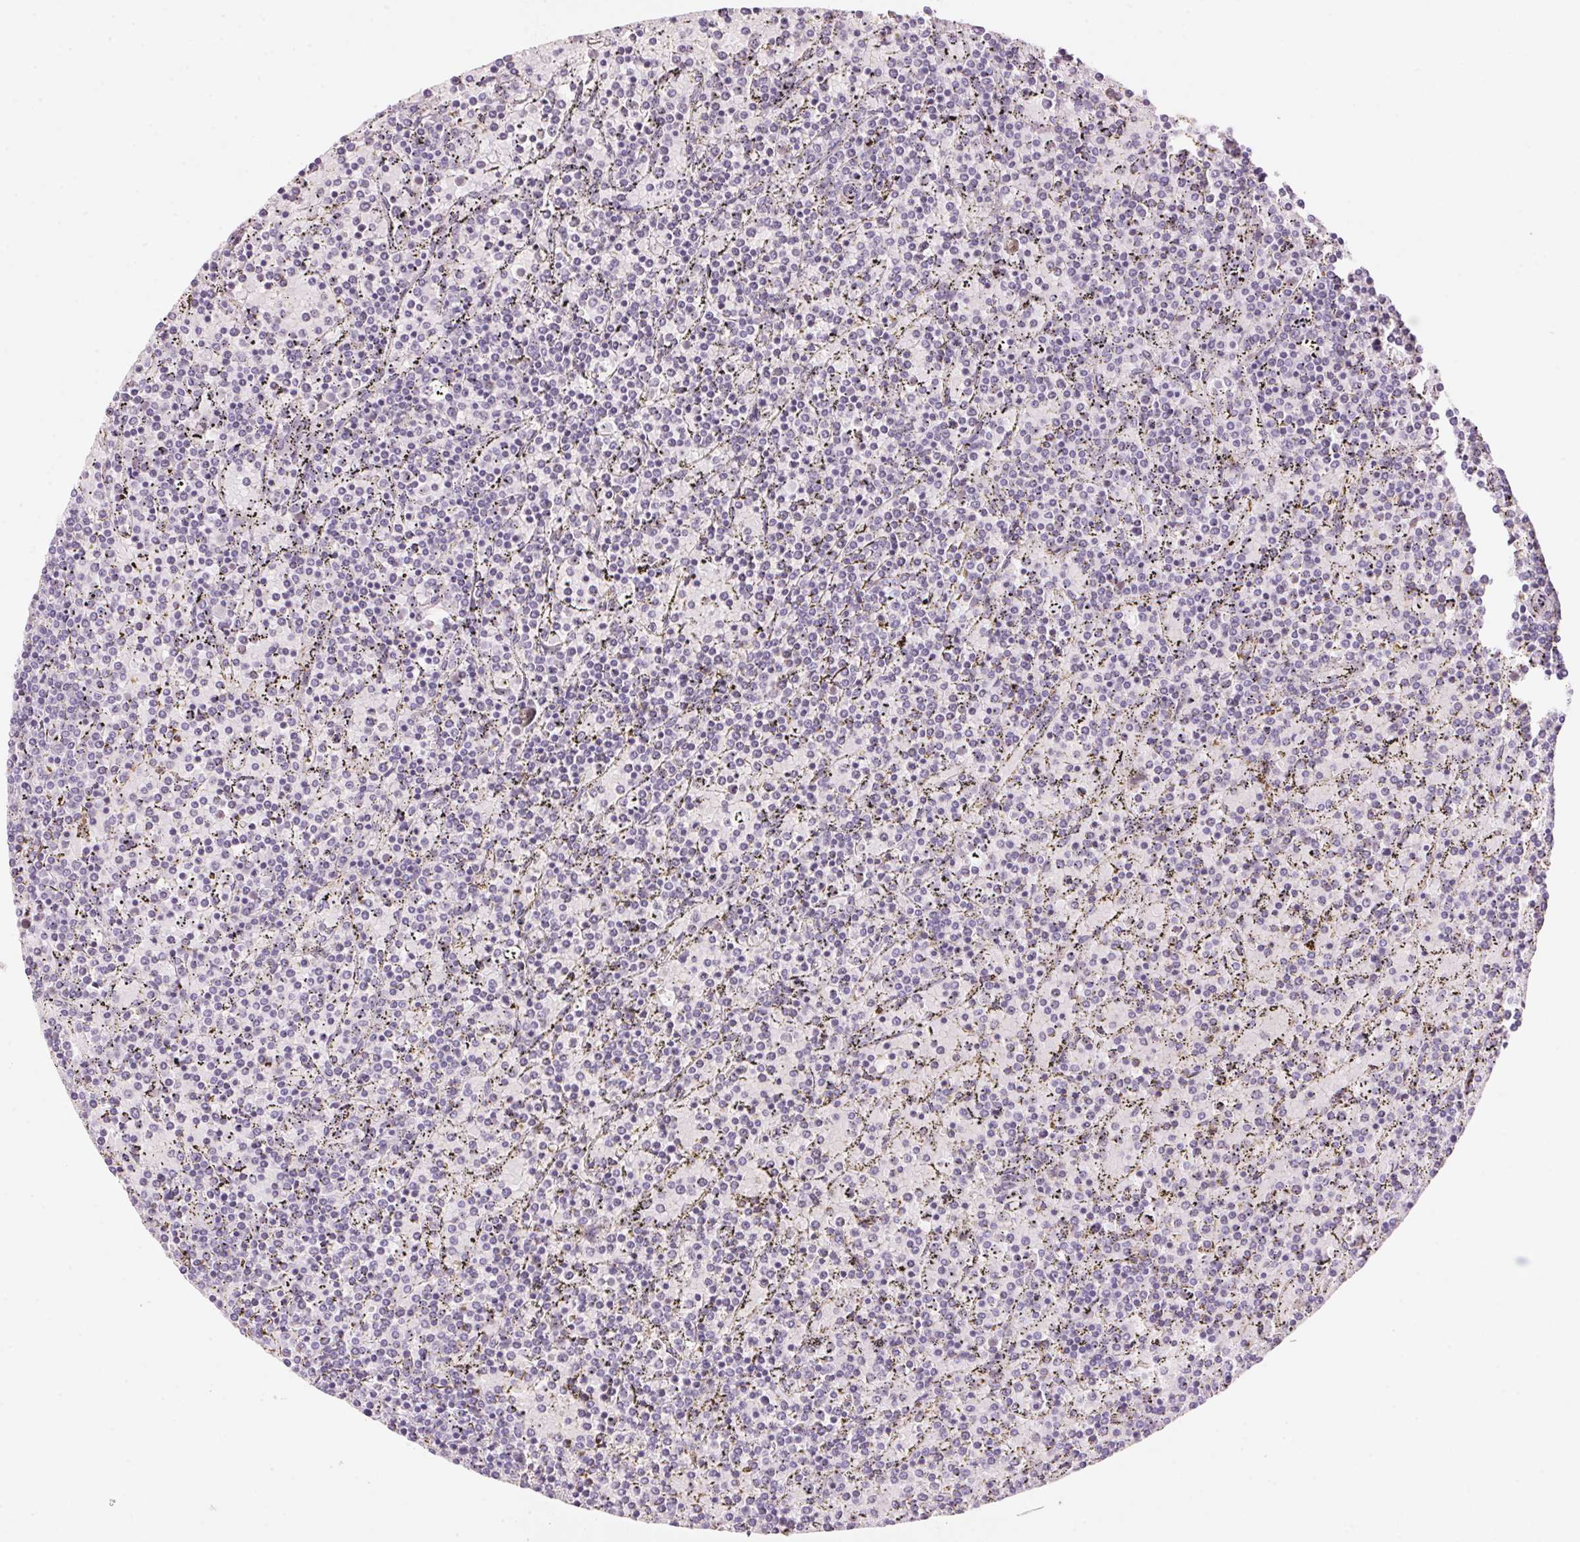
{"staining": {"intensity": "negative", "quantity": "none", "location": "none"}, "tissue": "lymphoma", "cell_type": "Tumor cells", "image_type": "cancer", "snomed": [{"axis": "morphology", "description": "Malignant lymphoma, non-Hodgkin's type, Low grade"}, {"axis": "topography", "description": "Spleen"}], "caption": "The photomicrograph exhibits no staining of tumor cells in malignant lymphoma, non-Hodgkin's type (low-grade).", "gene": "HSD17B2", "patient": {"sex": "female", "age": 77}}